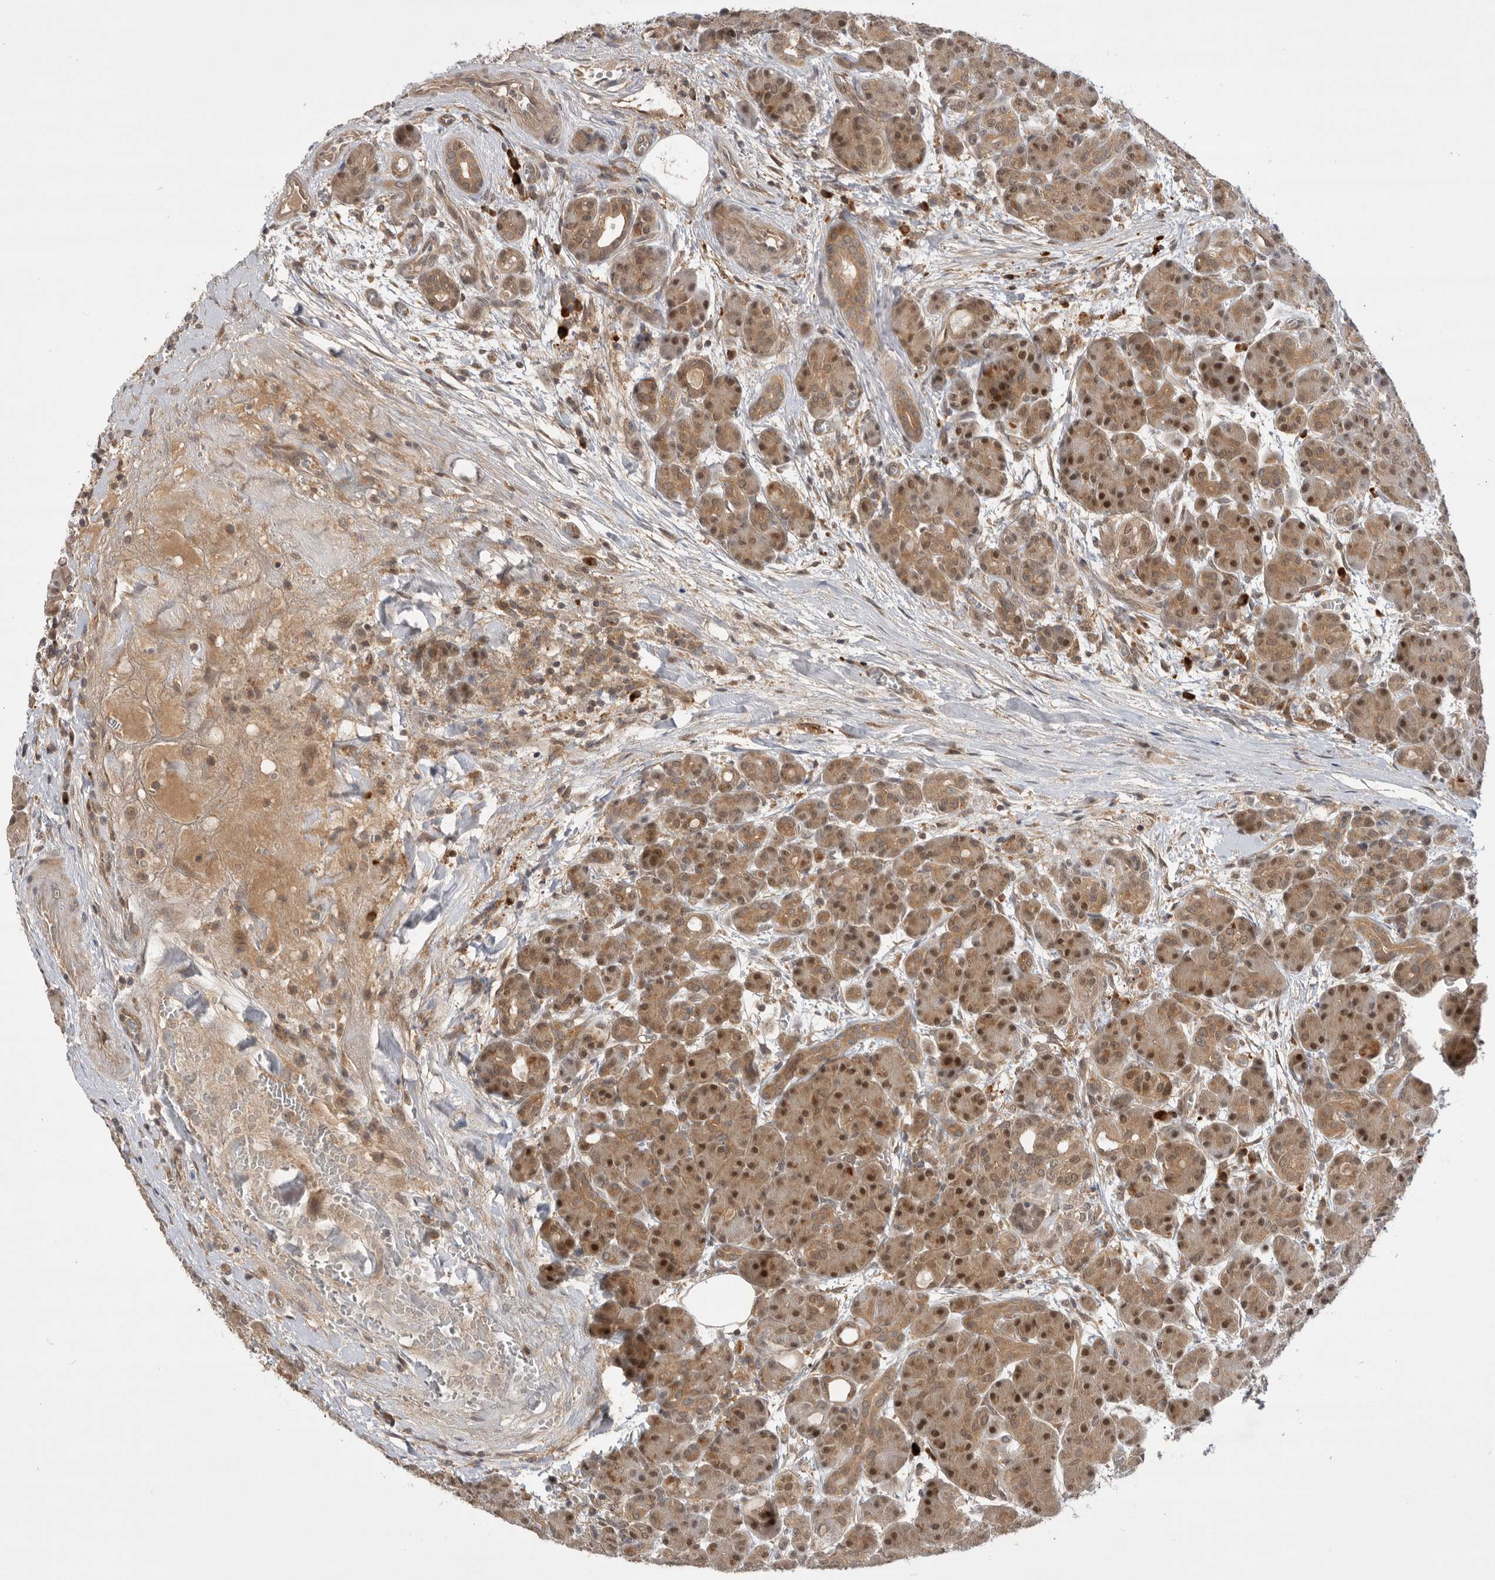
{"staining": {"intensity": "moderate", "quantity": ">75%", "location": "cytoplasmic/membranous,nuclear"}, "tissue": "pancreas", "cell_type": "Exocrine glandular cells", "image_type": "normal", "snomed": [{"axis": "morphology", "description": "Normal tissue, NOS"}, {"axis": "topography", "description": "Pancreas"}], "caption": "IHC of benign human pancreas displays medium levels of moderate cytoplasmic/membranous,nuclear expression in about >75% of exocrine glandular cells.", "gene": "DCAF8", "patient": {"sex": "male", "age": 63}}